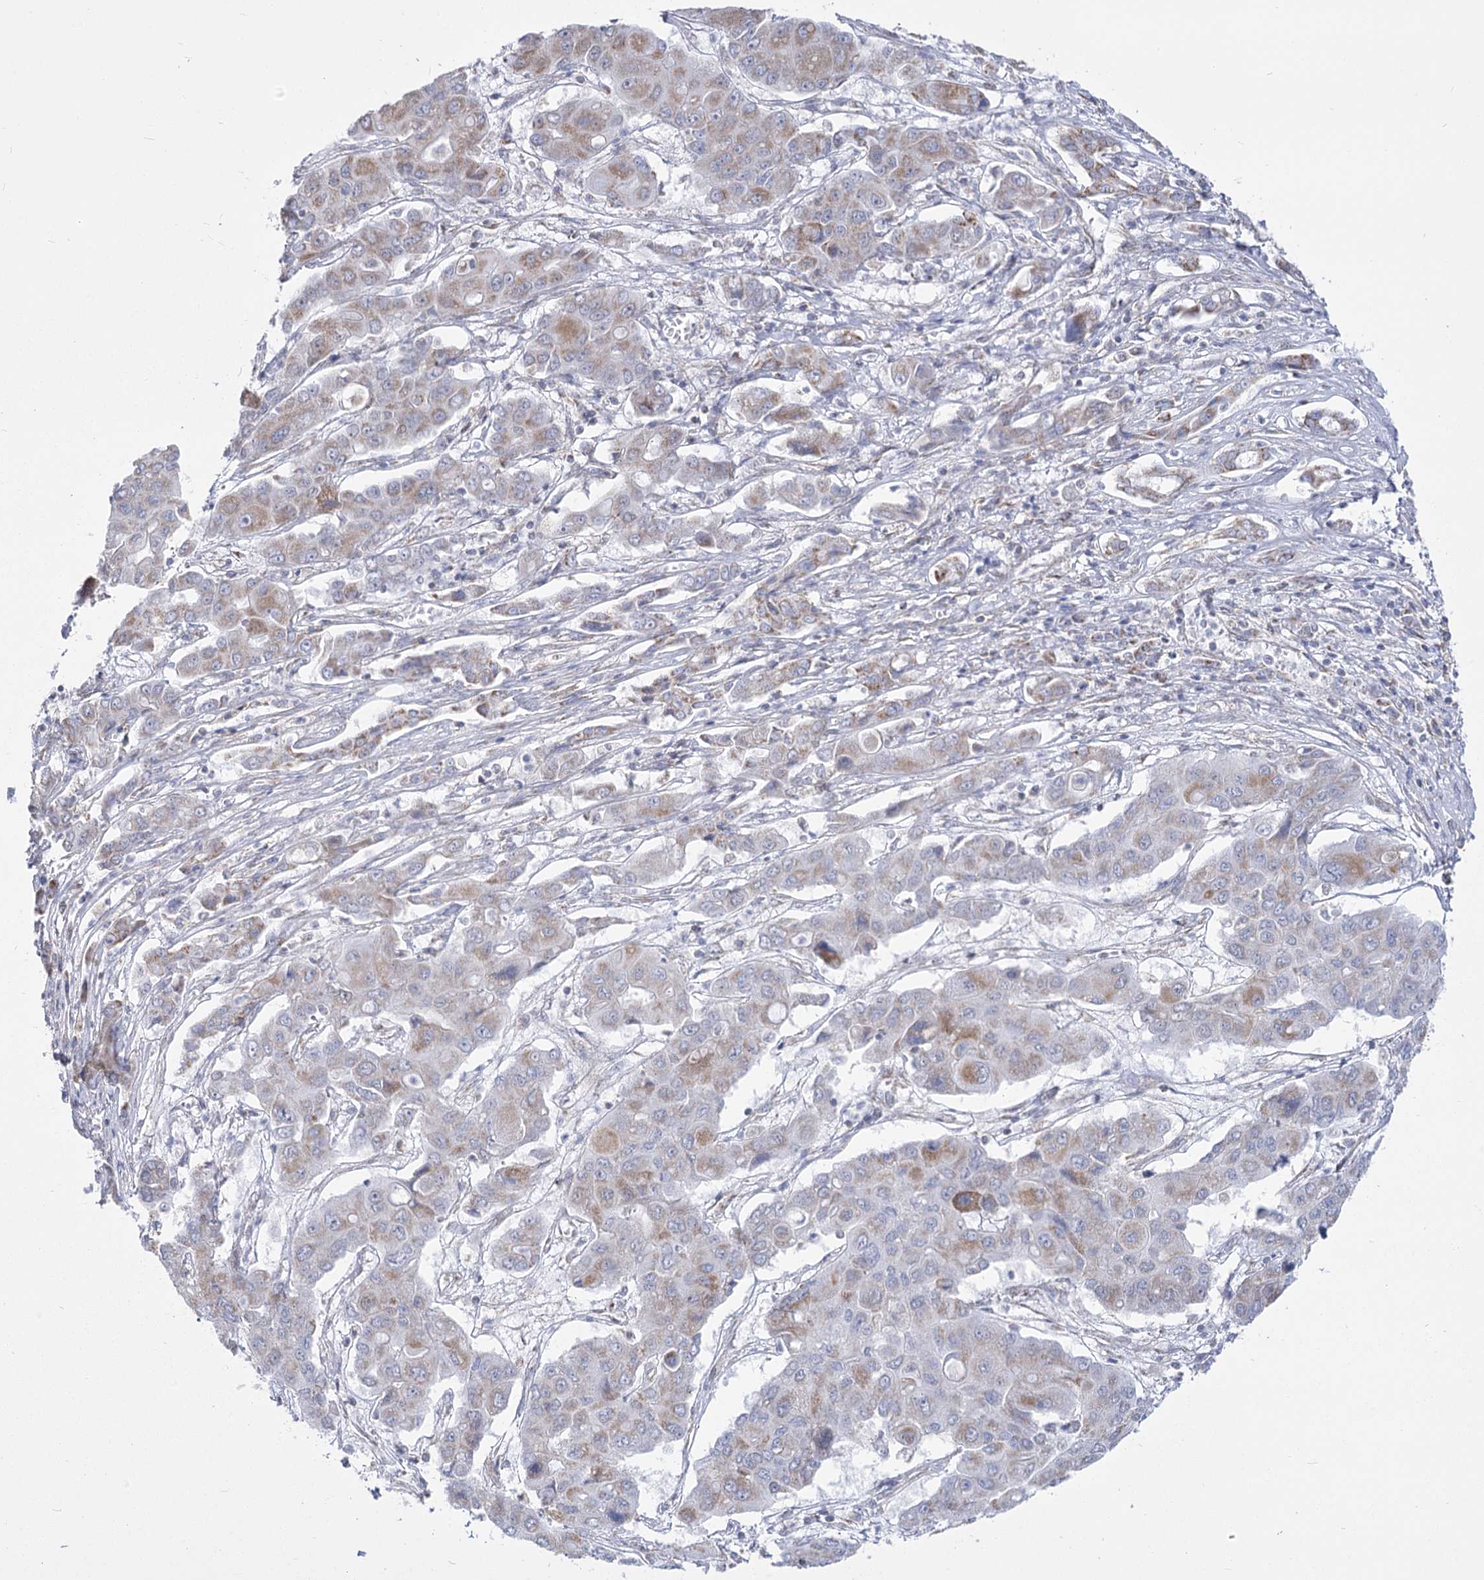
{"staining": {"intensity": "weak", "quantity": "25%-75%", "location": "cytoplasmic/membranous"}, "tissue": "liver cancer", "cell_type": "Tumor cells", "image_type": "cancer", "snomed": [{"axis": "morphology", "description": "Cholangiocarcinoma"}, {"axis": "topography", "description": "Liver"}], "caption": "Brown immunohistochemical staining in human liver cholangiocarcinoma shows weak cytoplasmic/membranous positivity in about 25%-75% of tumor cells. The protein of interest is shown in brown color, while the nuclei are stained blue.", "gene": "PDHB", "patient": {"sex": "male", "age": 67}}